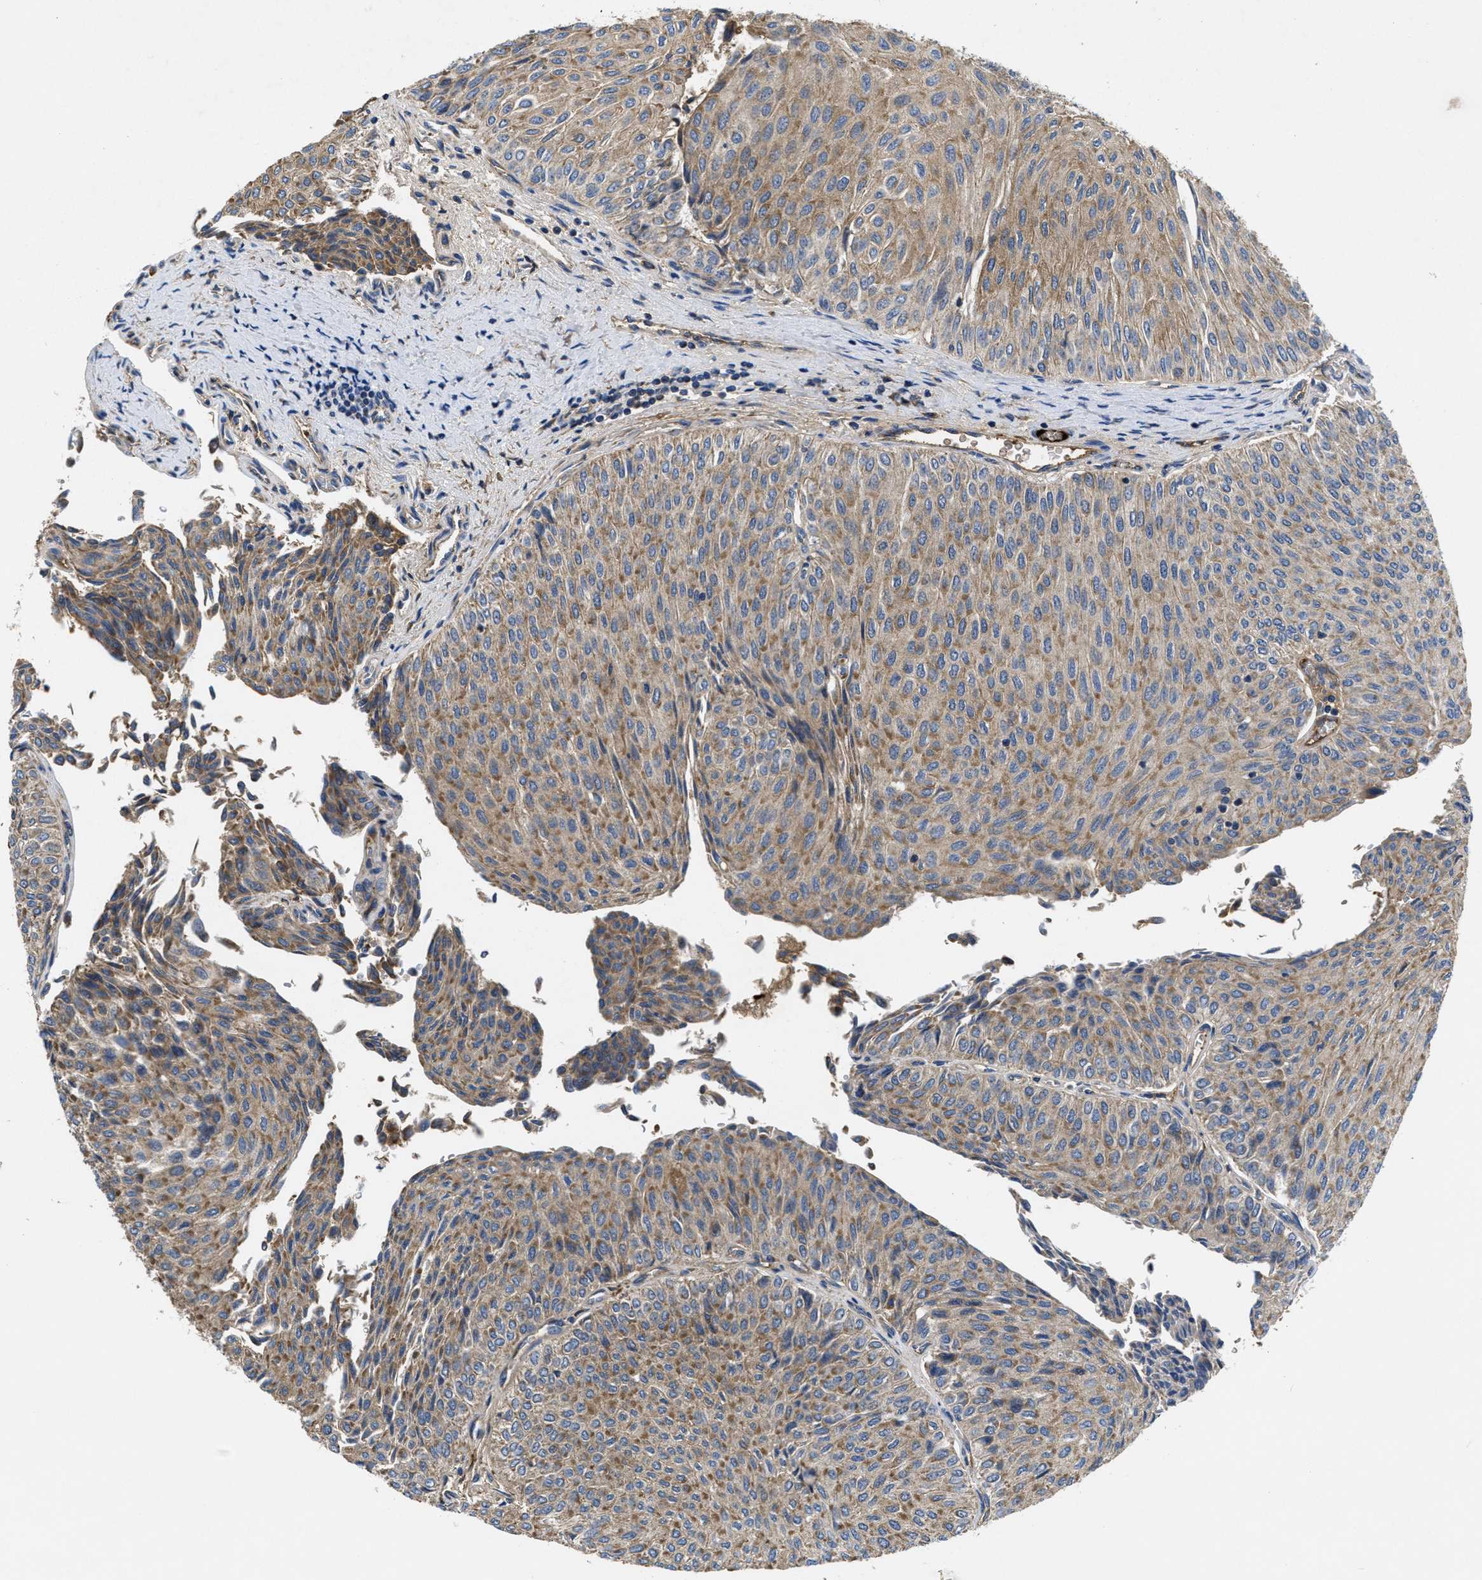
{"staining": {"intensity": "moderate", "quantity": ">75%", "location": "cytoplasmic/membranous"}, "tissue": "urothelial cancer", "cell_type": "Tumor cells", "image_type": "cancer", "snomed": [{"axis": "morphology", "description": "Urothelial carcinoma, Low grade"}, {"axis": "topography", "description": "Urinary bladder"}], "caption": "An IHC image of neoplastic tissue is shown. Protein staining in brown shows moderate cytoplasmic/membranous positivity in urothelial cancer within tumor cells.", "gene": "GALK1", "patient": {"sex": "male", "age": 78}}